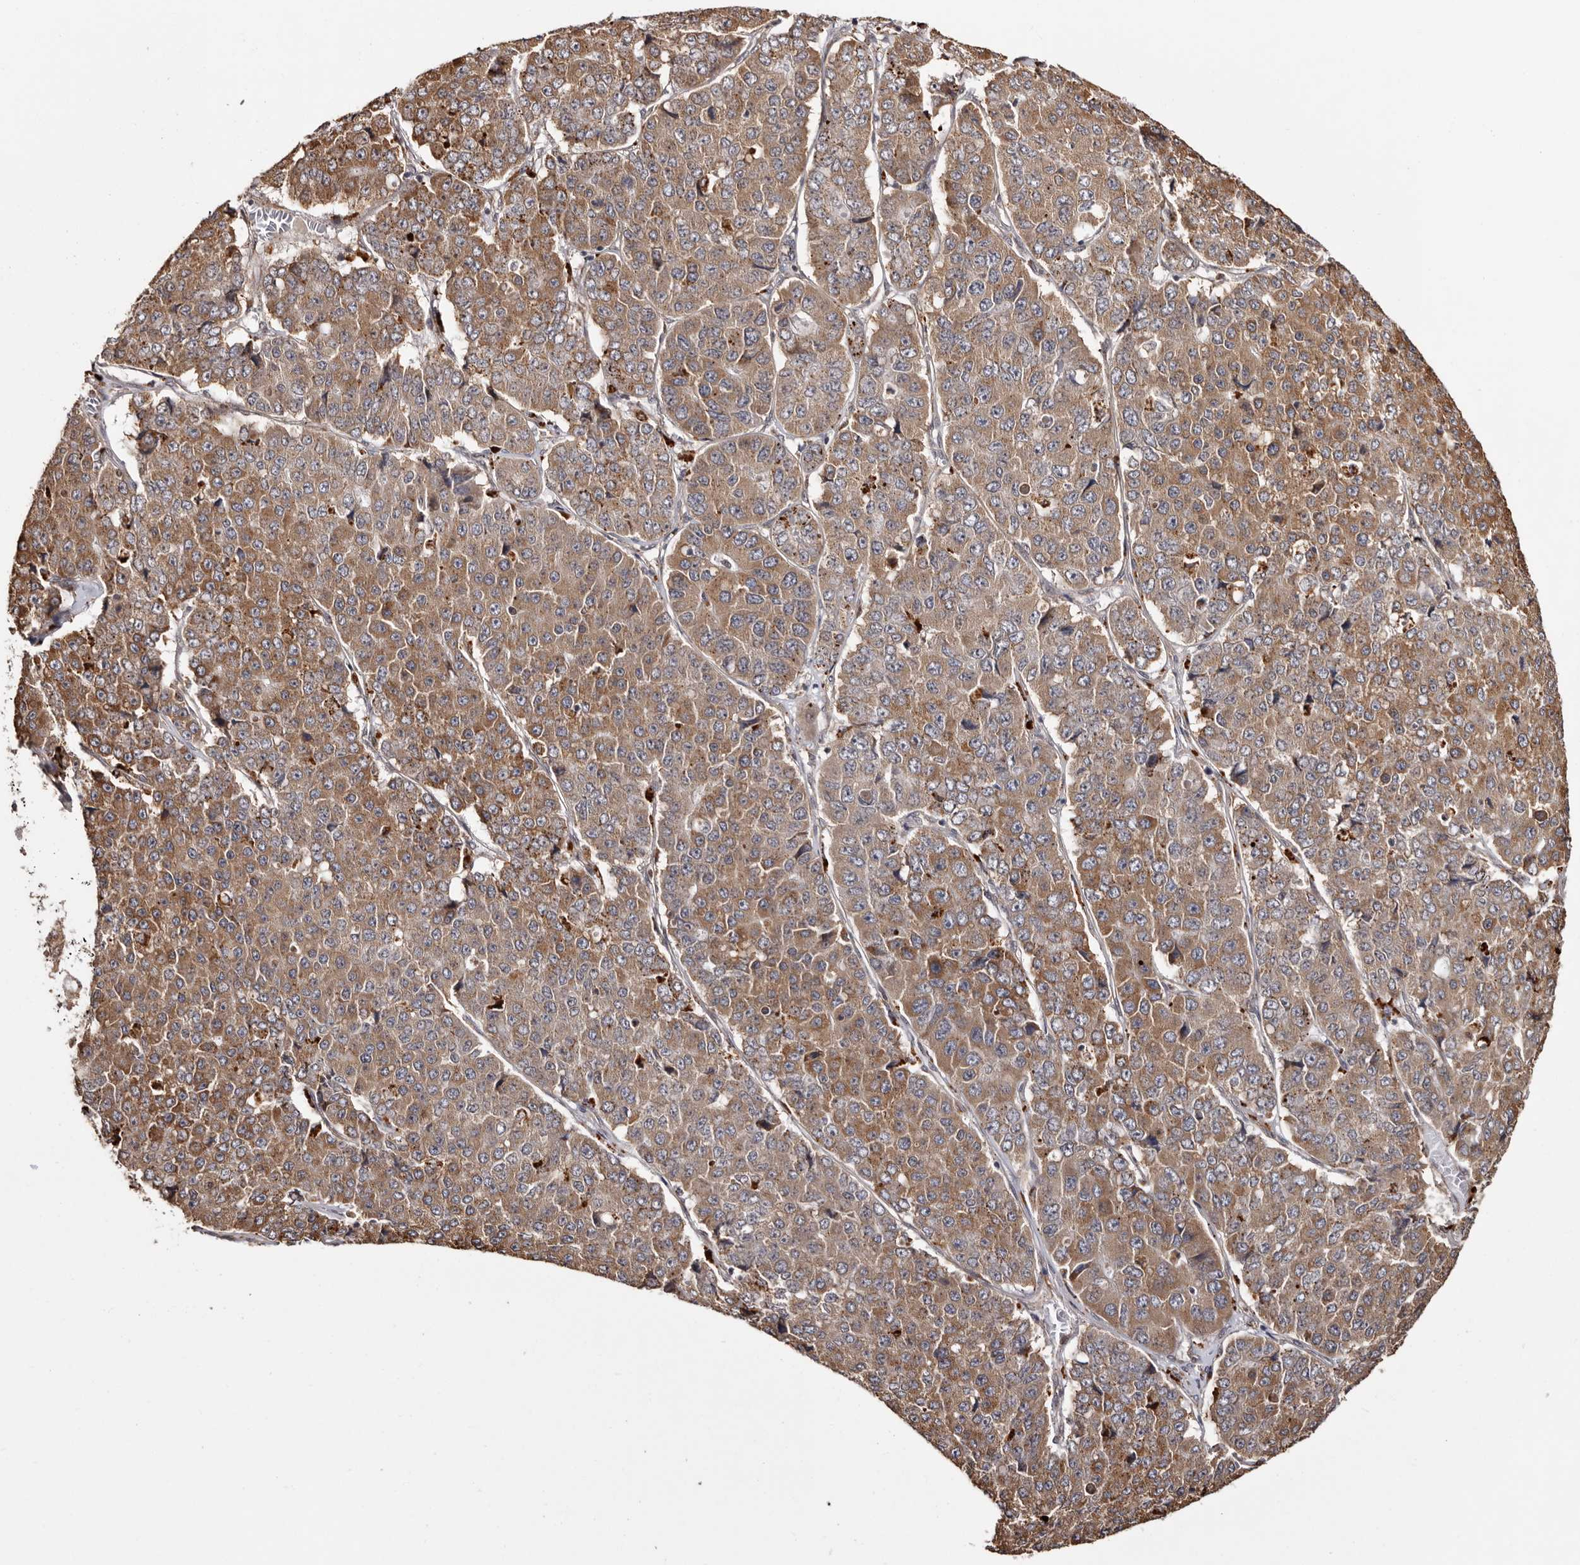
{"staining": {"intensity": "moderate", "quantity": ">75%", "location": "cytoplasmic/membranous"}, "tissue": "pancreatic cancer", "cell_type": "Tumor cells", "image_type": "cancer", "snomed": [{"axis": "morphology", "description": "Adenocarcinoma, NOS"}, {"axis": "topography", "description": "Pancreas"}], "caption": "The image reveals immunohistochemical staining of pancreatic cancer. There is moderate cytoplasmic/membranous staining is present in approximately >75% of tumor cells.", "gene": "ZNF83", "patient": {"sex": "male", "age": 50}}